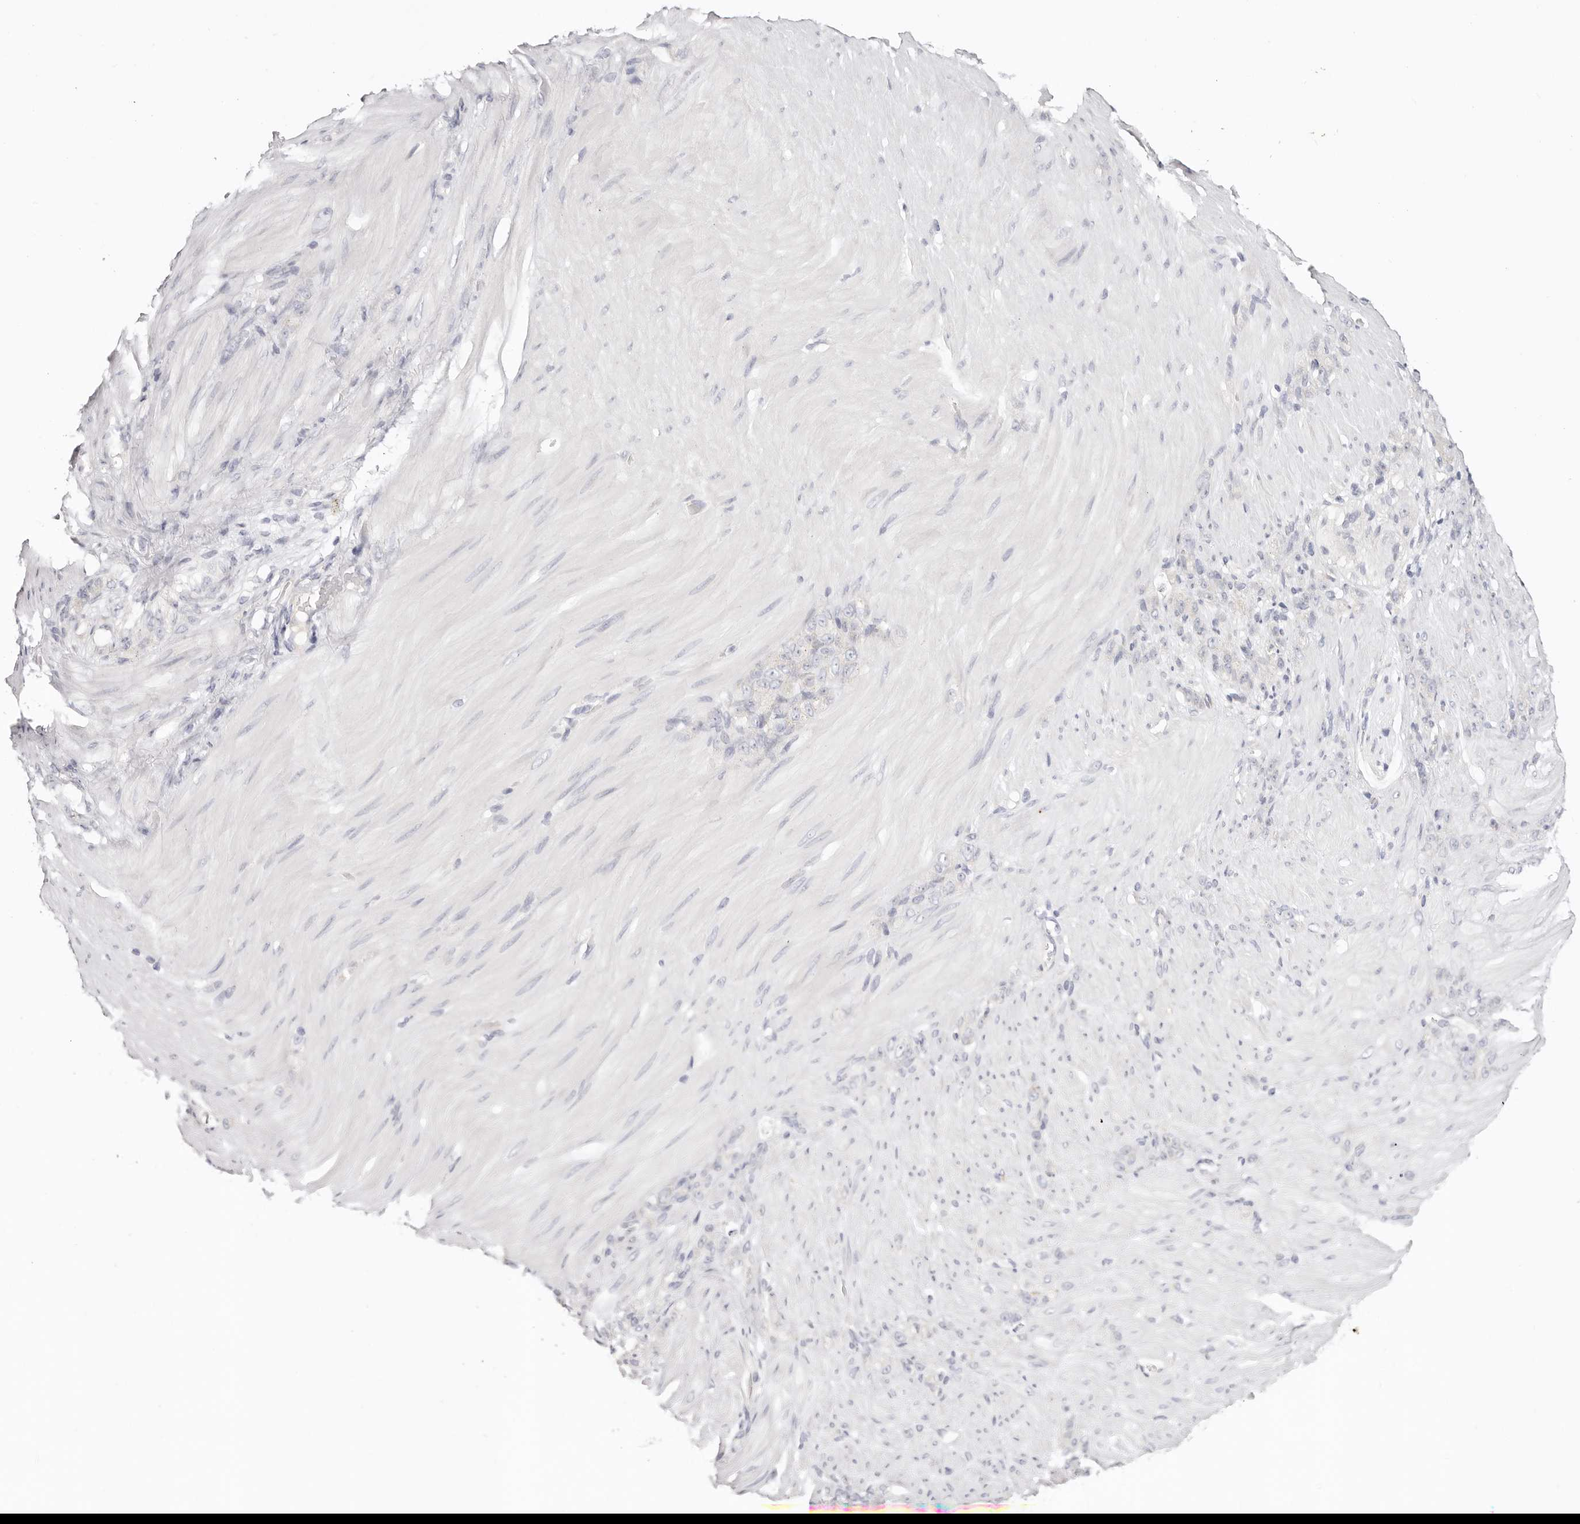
{"staining": {"intensity": "negative", "quantity": "none", "location": "none"}, "tissue": "stomach cancer", "cell_type": "Tumor cells", "image_type": "cancer", "snomed": [{"axis": "morphology", "description": "Normal tissue, NOS"}, {"axis": "morphology", "description": "Adenocarcinoma, NOS"}, {"axis": "topography", "description": "Stomach"}], "caption": "A high-resolution histopathology image shows IHC staining of adenocarcinoma (stomach), which shows no significant staining in tumor cells.", "gene": "DNASE1", "patient": {"sex": "male", "age": 82}}